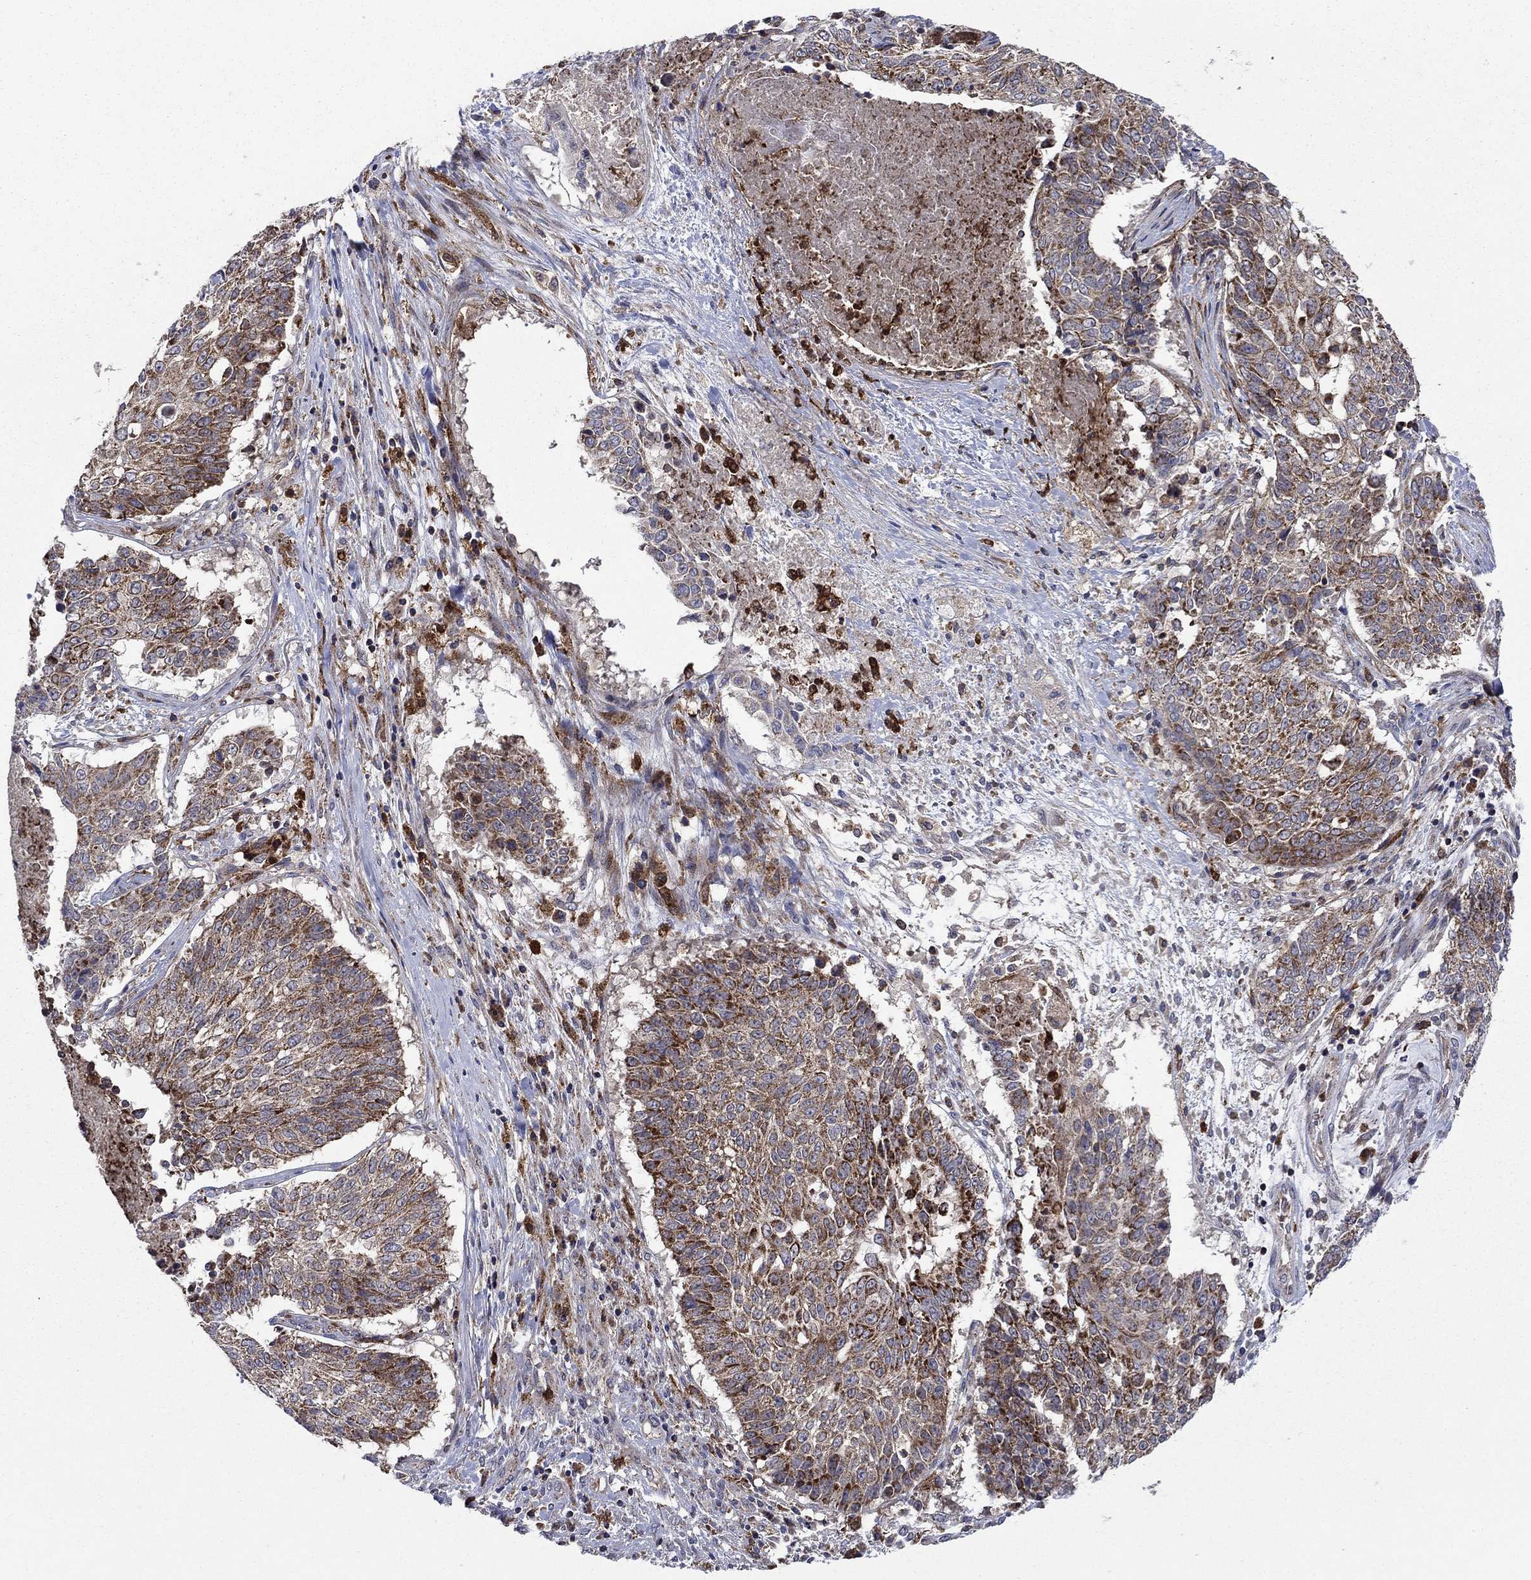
{"staining": {"intensity": "strong", "quantity": "<25%", "location": "cytoplasmic/membranous"}, "tissue": "lung cancer", "cell_type": "Tumor cells", "image_type": "cancer", "snomed": [{"axis": "morphology", "description": "Squamous cell carcinoma, NOS"}, {"axis": "topography", "description": "Lung"}], "caption": "Lung cancer tissue reveals strong cytoplasmic/membranous positivity in about <25% of tumor cells", "gene": "RNF19B", "patient": {"sex": "male", "age": 64}}